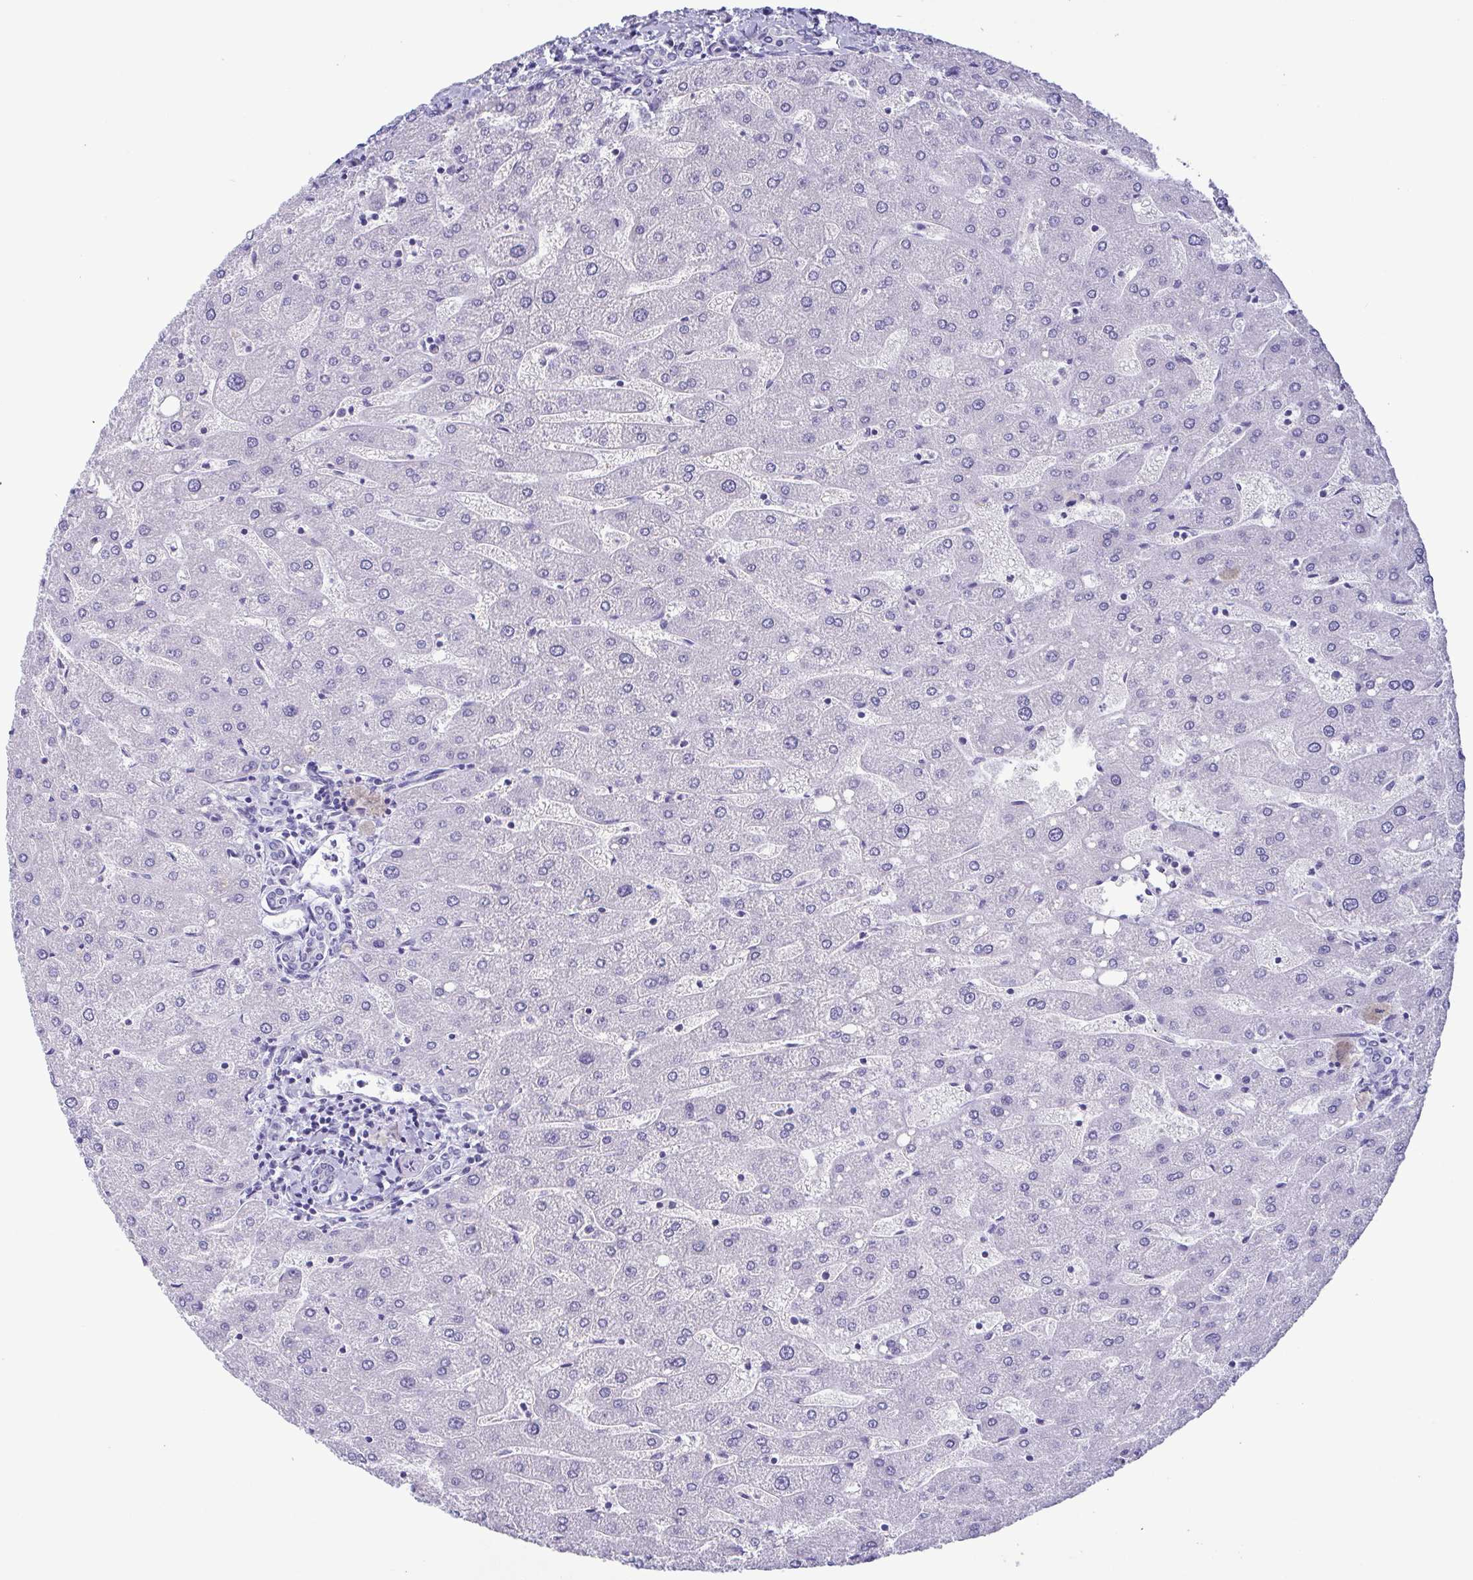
{"staining": {"intensity": "negative", "quantity": "none", "location": "none"}, "tissue": "liver", "cell_type": "Cholangiocytes", "image_type": "normal", "snomed": [{"axis": "morphology", "description": "Normal tissue, NOS"}, {"axis": "topography", "description": "Liver"}], "caption": "Immunohistochemistry (IHC) histopathology image of normal liver stained for a protein (brown), which demonstrates no expression in cholangiocytes.", "gene": "MYL7", "patient": {"sex": "male", "age": 67}}